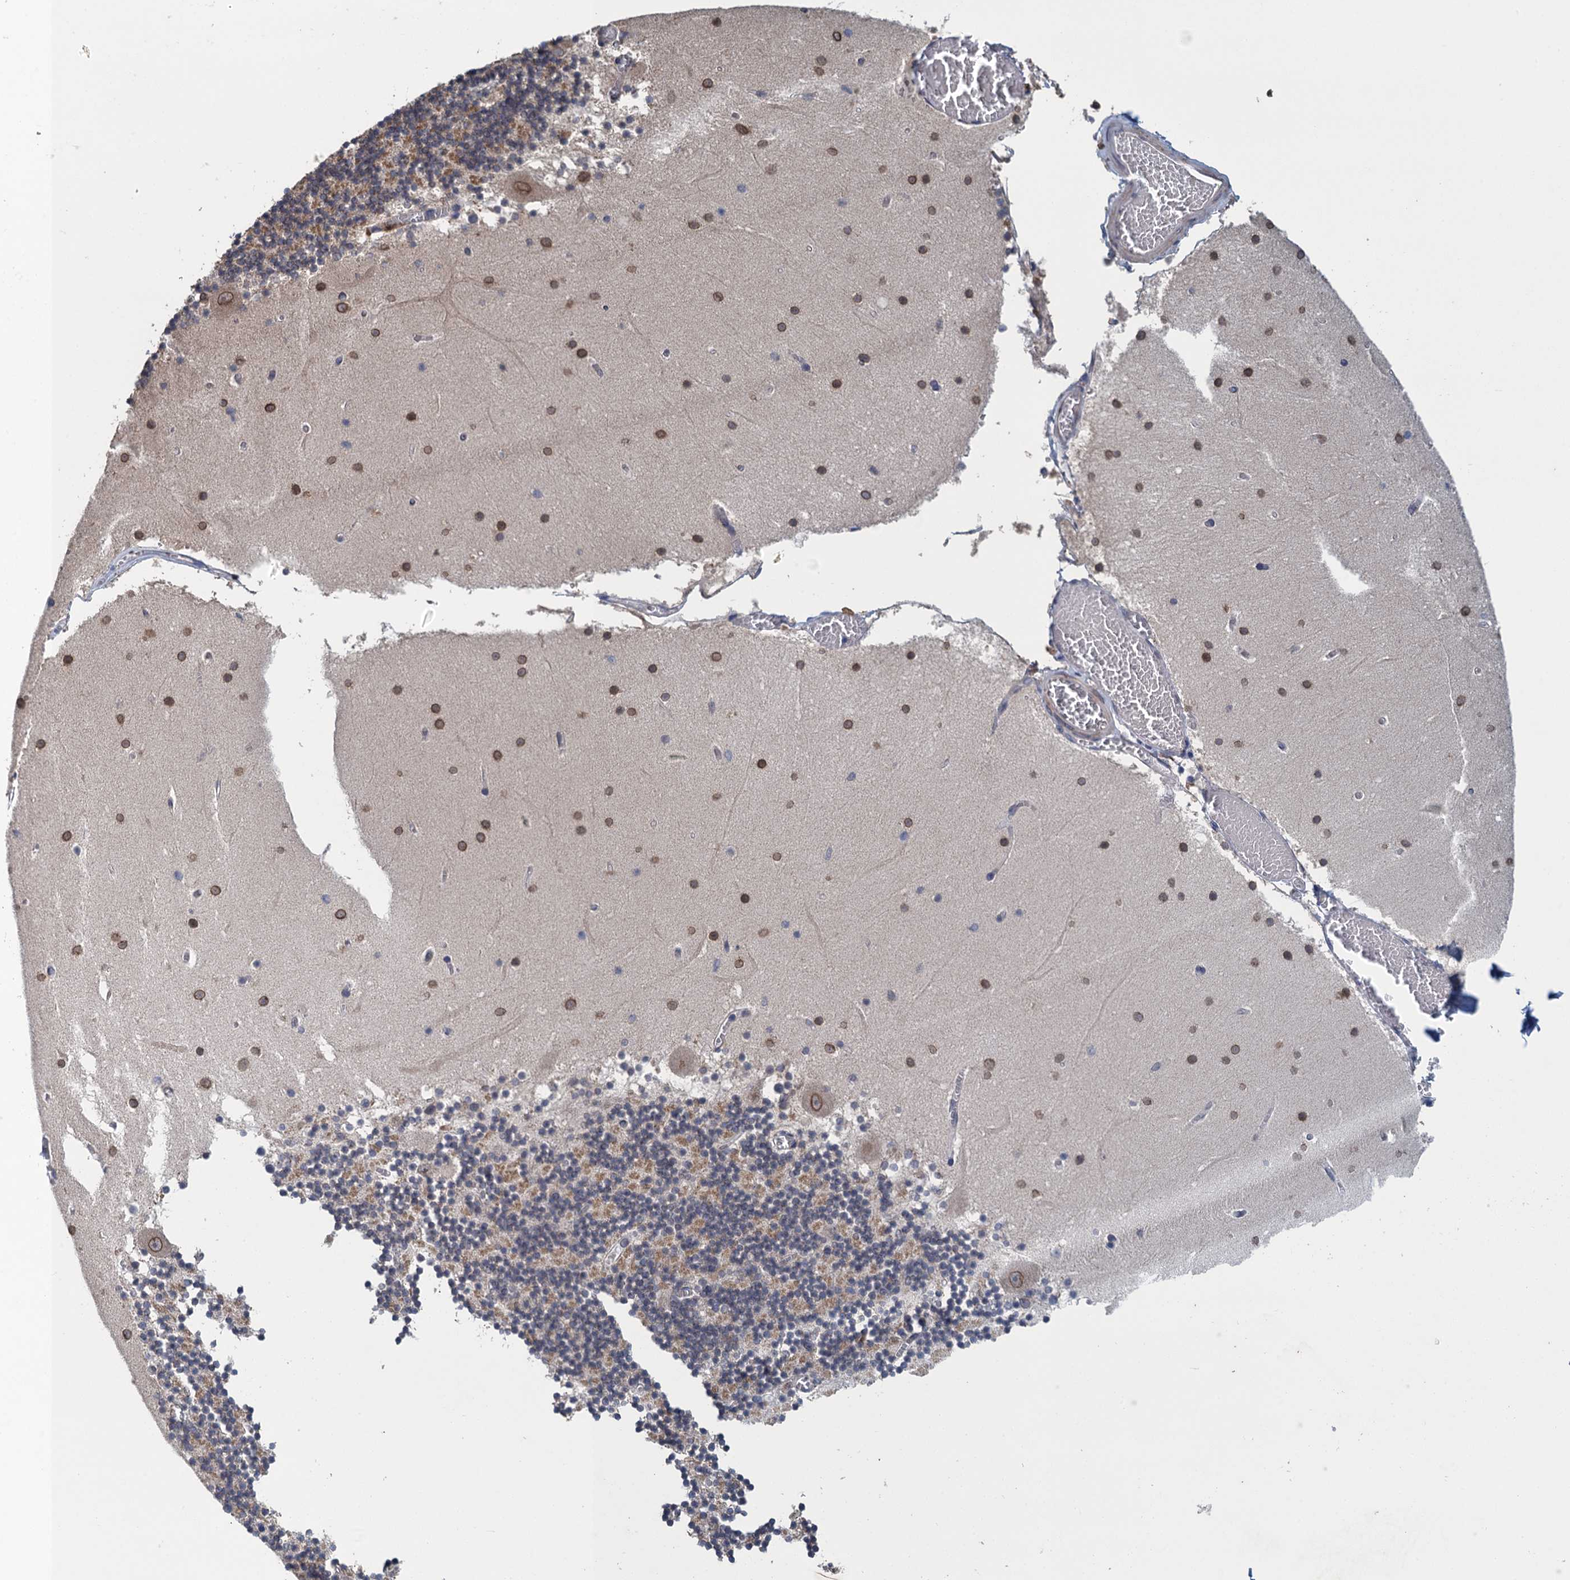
{"staining": {"intensity": "moderate", "quantity": ">75%", "location": "cytoplasmic/membranous"}, "tissue": "cerebellum", "cell_type": "Cells in granular layer", "image_type": "normal", "snomed": [{"axis": "morphology", "description": "Normal tissue, NOS"}, {"axis": "topography", "description": "Cerebellum"}], "caption": "IHC photomicrograph of benign cerebellum stained for a protein (brown), which exhibits medium levels of moderate cytoplasmic/membranous staining in approximately >75% of cells in granular layer.", "gene": "CTU2", "patient": {"sex": "female", "age": 28}}